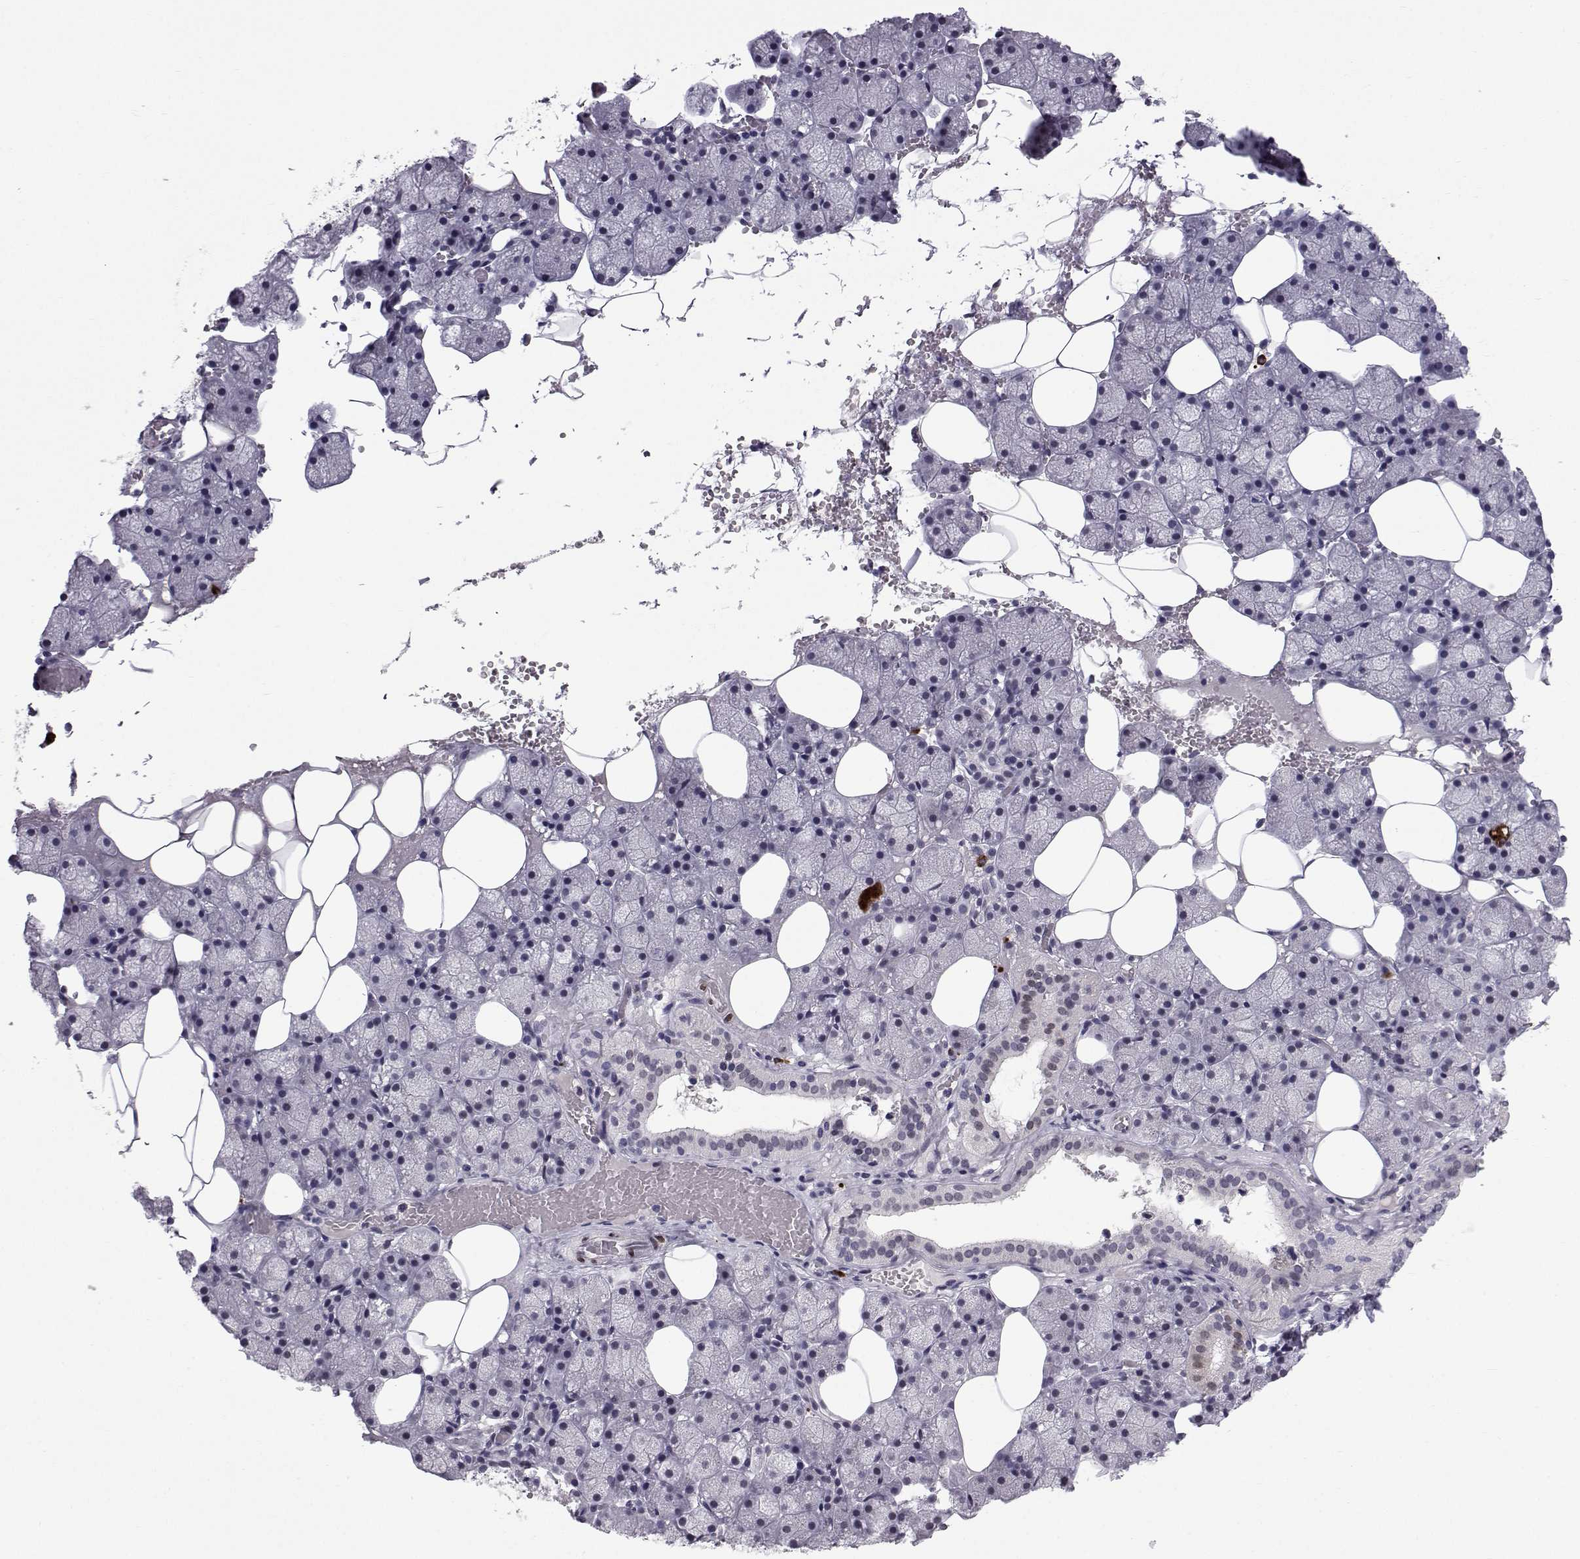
{"staining": {"intensity": "moderate", "quantity": "<25%", "location": "nuclear"}, "tissue": "salivary gland", "cell_type": "Glandular cells", "image_type": "normal", "snomed": [{"axis": "morphology", "description": "Normal tissue, NOS"}, {"axis": "topography", "description": "Salivary gland"}], "caption": "Immunohistochemical staining of normal salivary gland reveals moderate nuclear protein positivity in approximately <25% of glandular cells. (Brightfield microscopy of DAB IHC at high magnification).", "gene": "RBM24", "patient": {"sex": "male", "age": 38}}